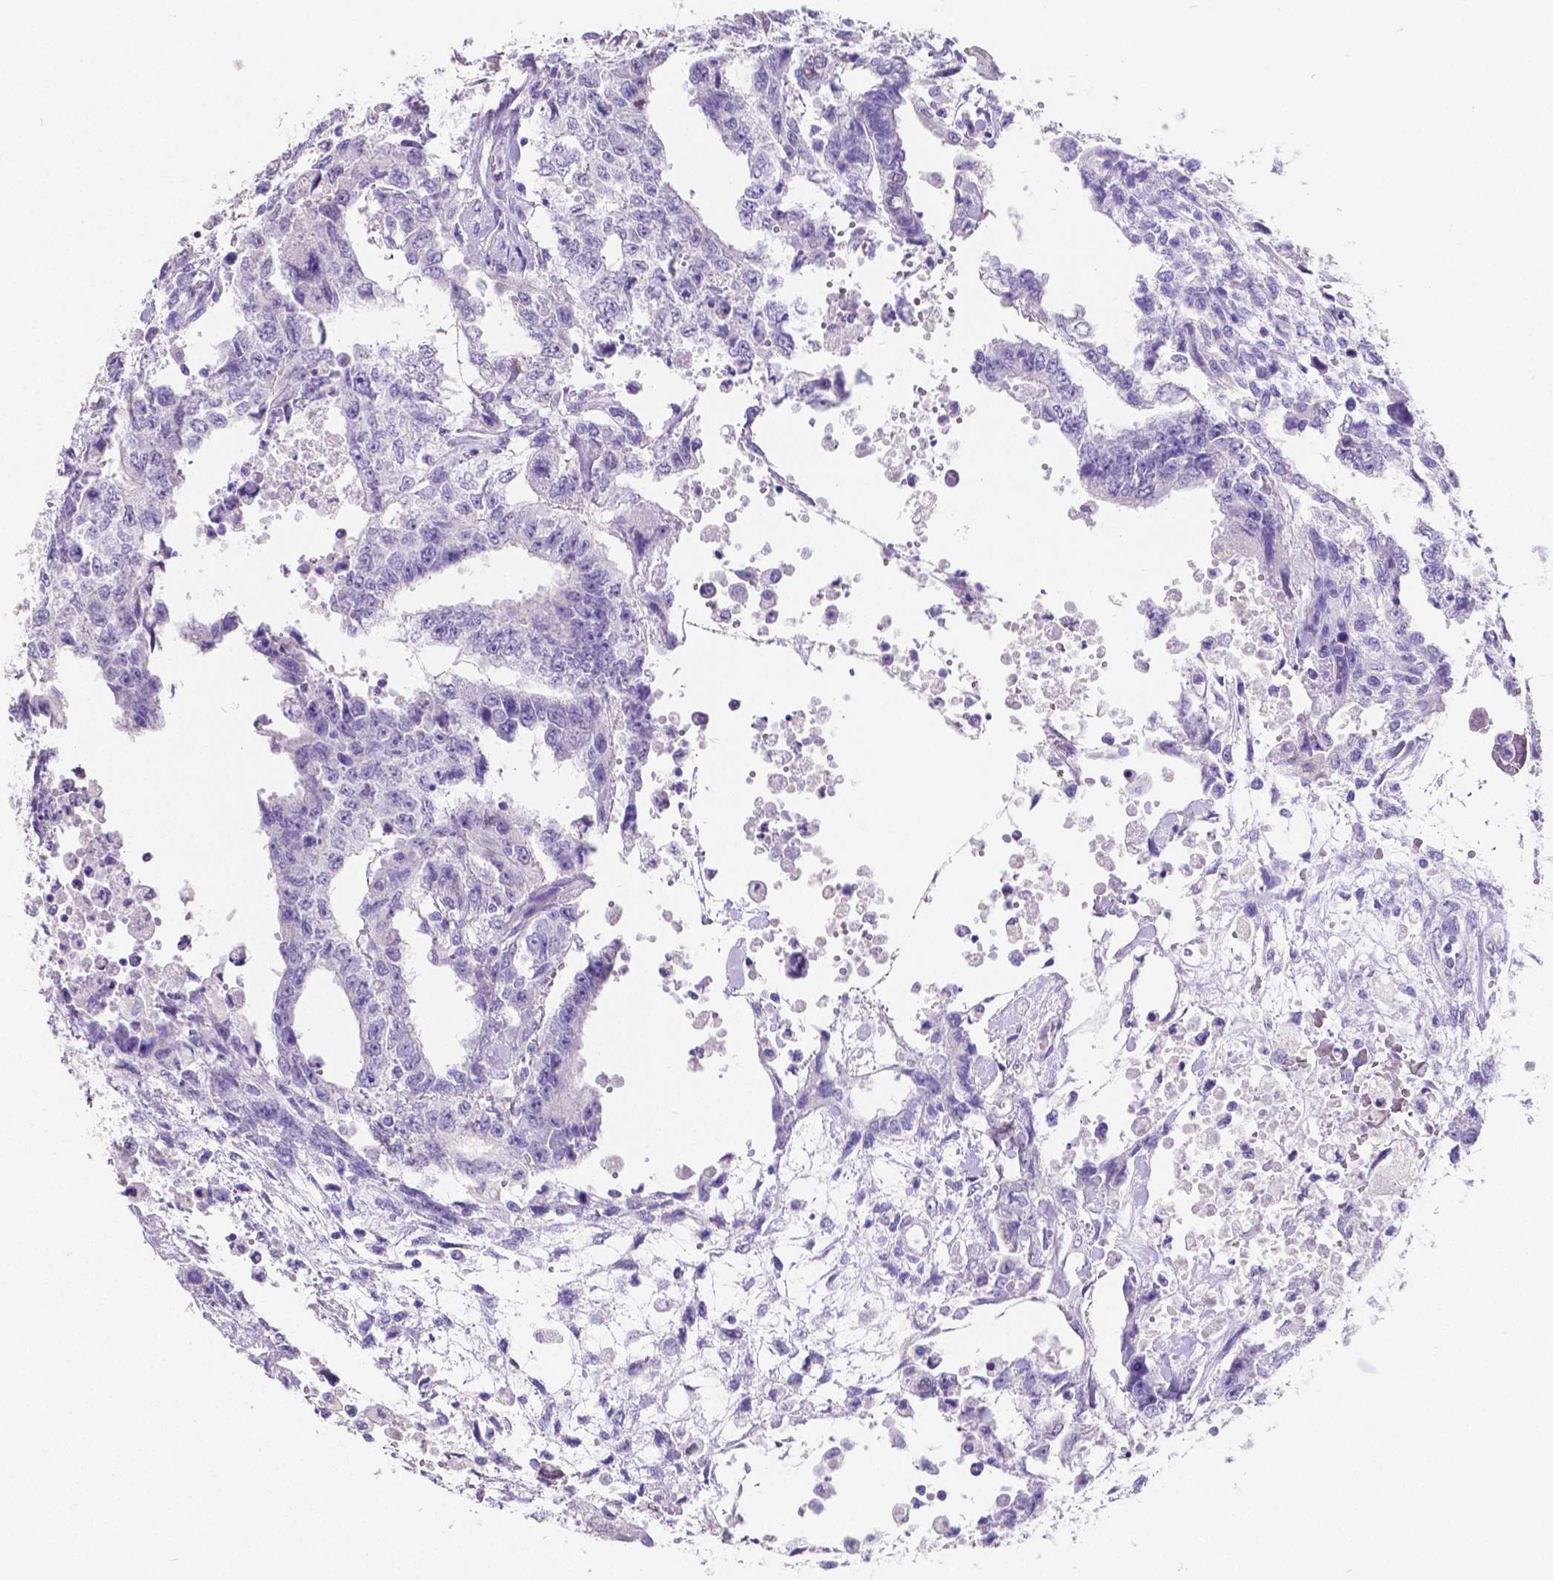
{"staining": {"intensity": "negative", "quantity": "none", "location": "none"}, "tissue": "testis cancer", "cell_type": "Tumor cells", "image_type": "cancer", "snomed": [{"axis": "morphology", "description": "Carcinoma, Embryonal, NOS"}, {"axis": "topography", "description": "Testis"}], "caption": "Immunohistochemical staining of embryonal carcinoma (testis) shows no significant expression in tumor cells.", "gene": "SATB2", "patient": {"sex": "male", "age": 24}}